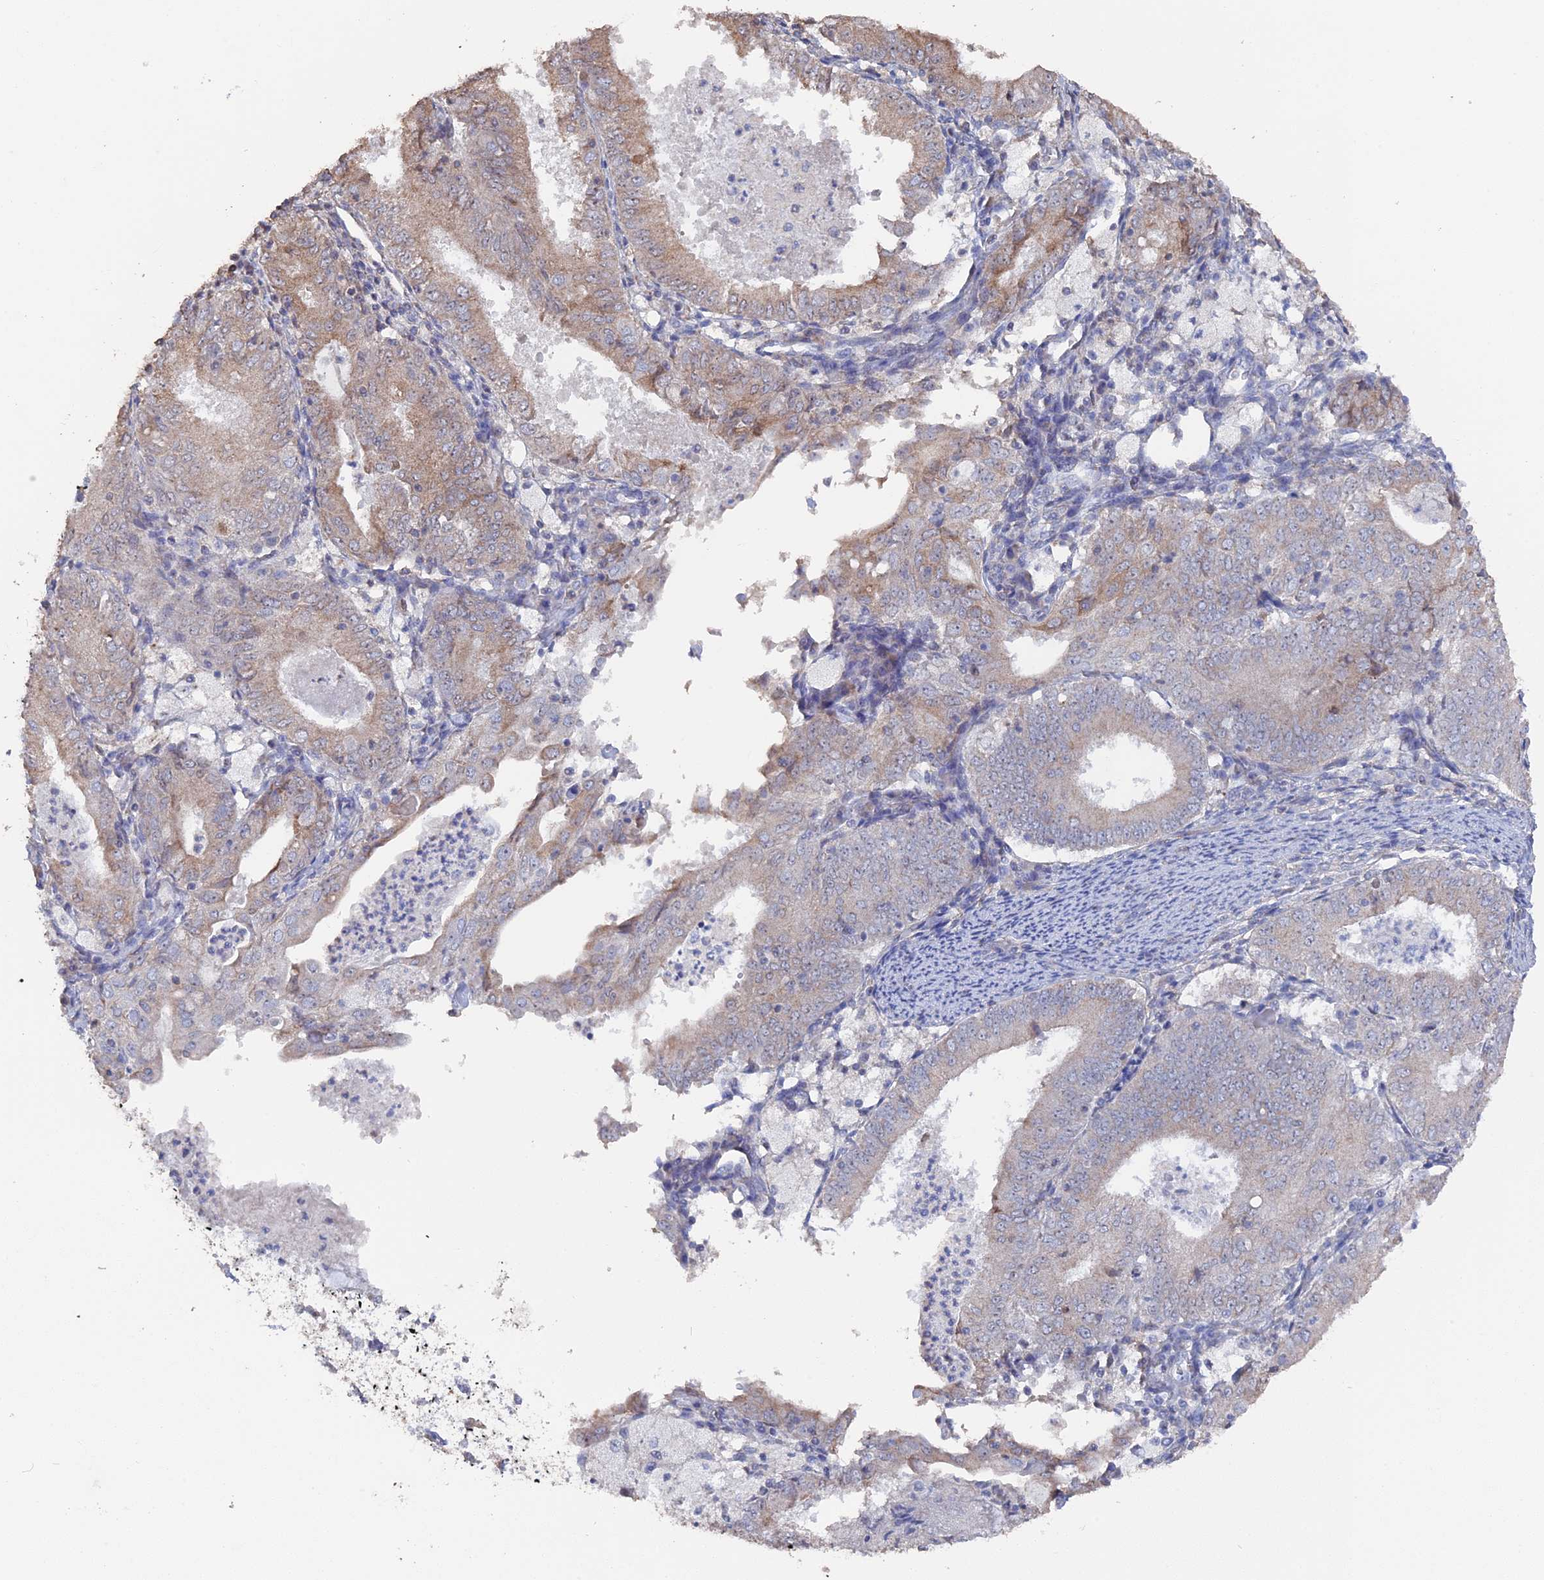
{"staining": {"intensity": "weak", "quantity": "25%-75%", "location": "cytoplasmic/membranous"}, "tissue": "endometrial cancer", "cell_type": "Tumor cells", "image_type": "cancer", "snomed": [{"axis": "morphology", "description": "Adenocarcinoma, NOS"}, {"axis": "topography", "description": "Endometrium"}], "caption": "Protein staining displays weak cytoplasmic/membranous expression in about 25%-75% of tumor cells in endometrial cancer (adenocarcinoma).", "gene": "SEMG2", "patient": {"sex": "female", "age": 57}}